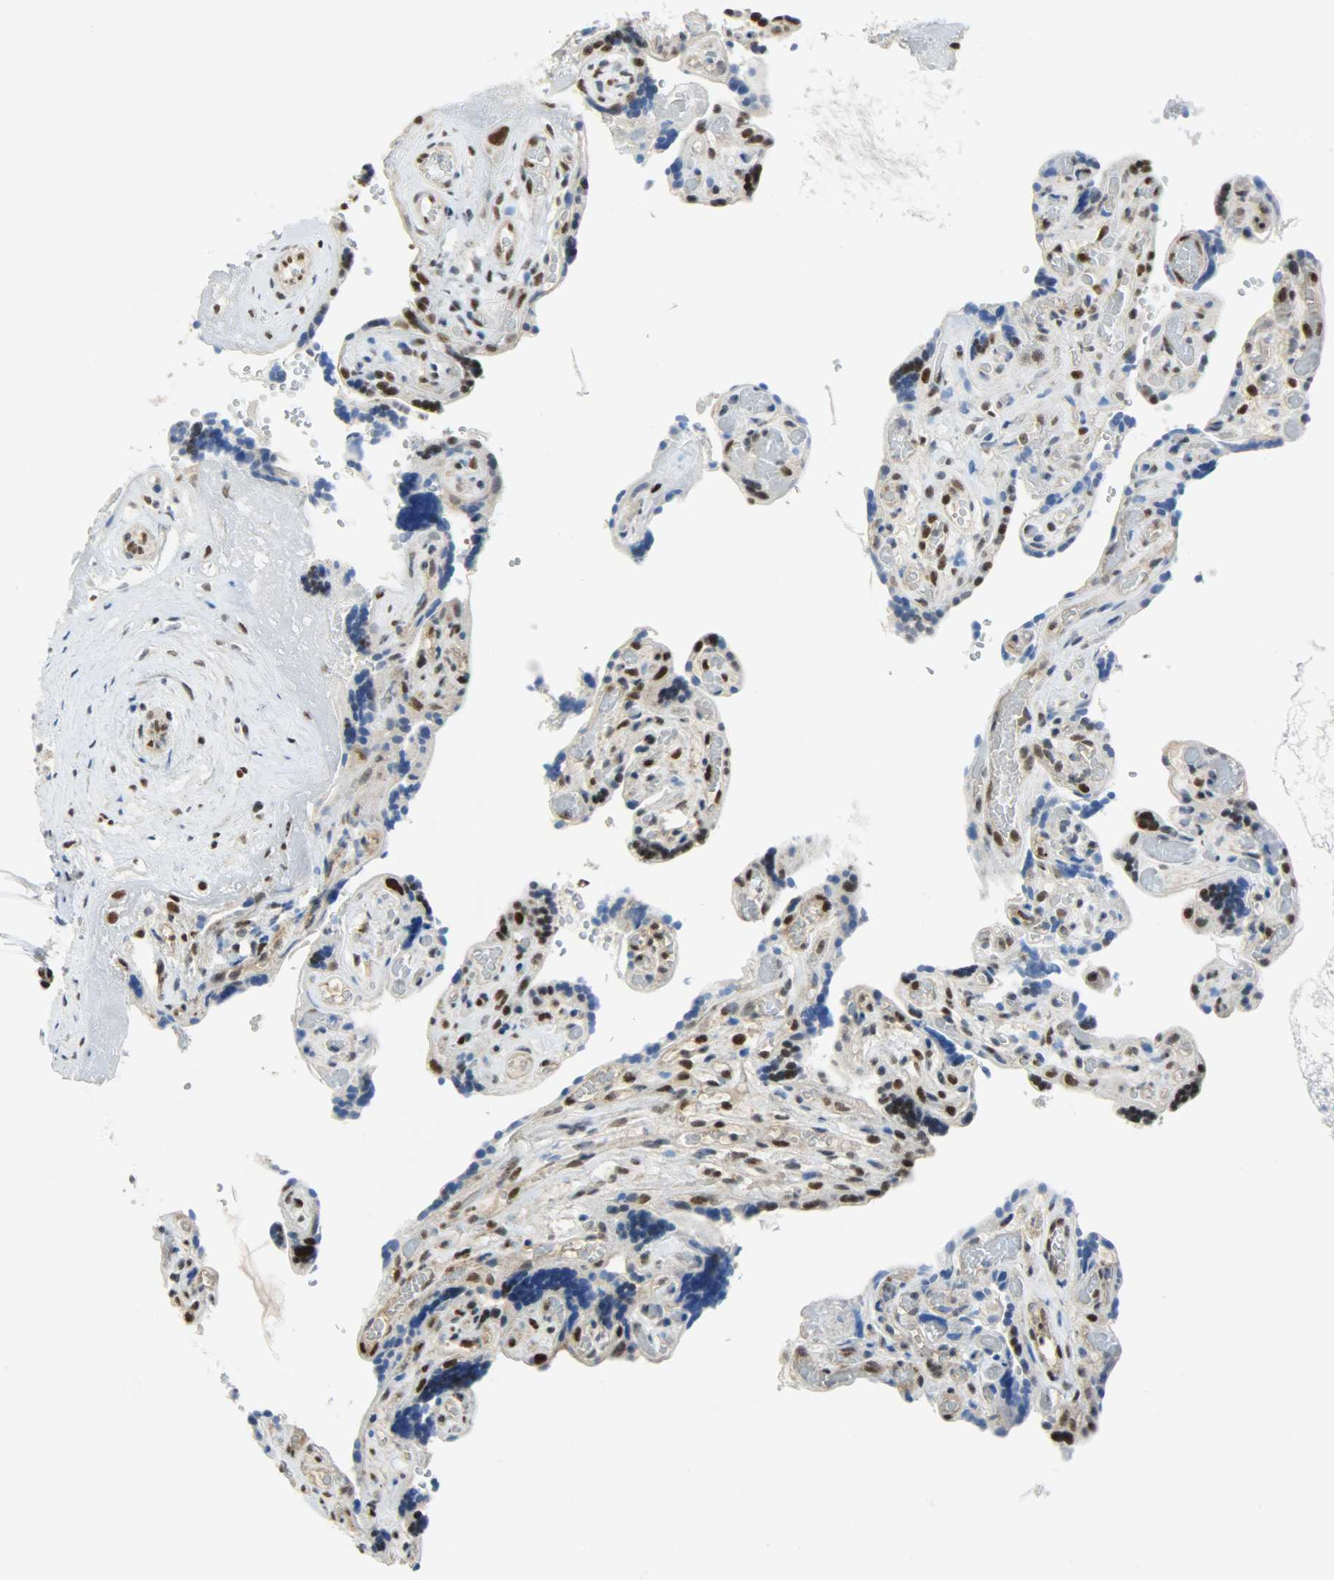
{"staining": {"intensity": "strong", "quantity": ">75%", "location": "nuclear"}, "tissue": "placenta", "cell_type": "Decidual cells", "image_type": "normal", "snomed": [{"axis": "morphology", "description": "Normal tissue, NOS"}, {"axis": "topography", "description": "Placenta"}], "caption": "Human placenta stained for a protein (brown) exhibits strong nuclear positive staining in about >75% of decidual cells.", "gene": "SSB", "patient": {"sex": "female", "age": 30}}